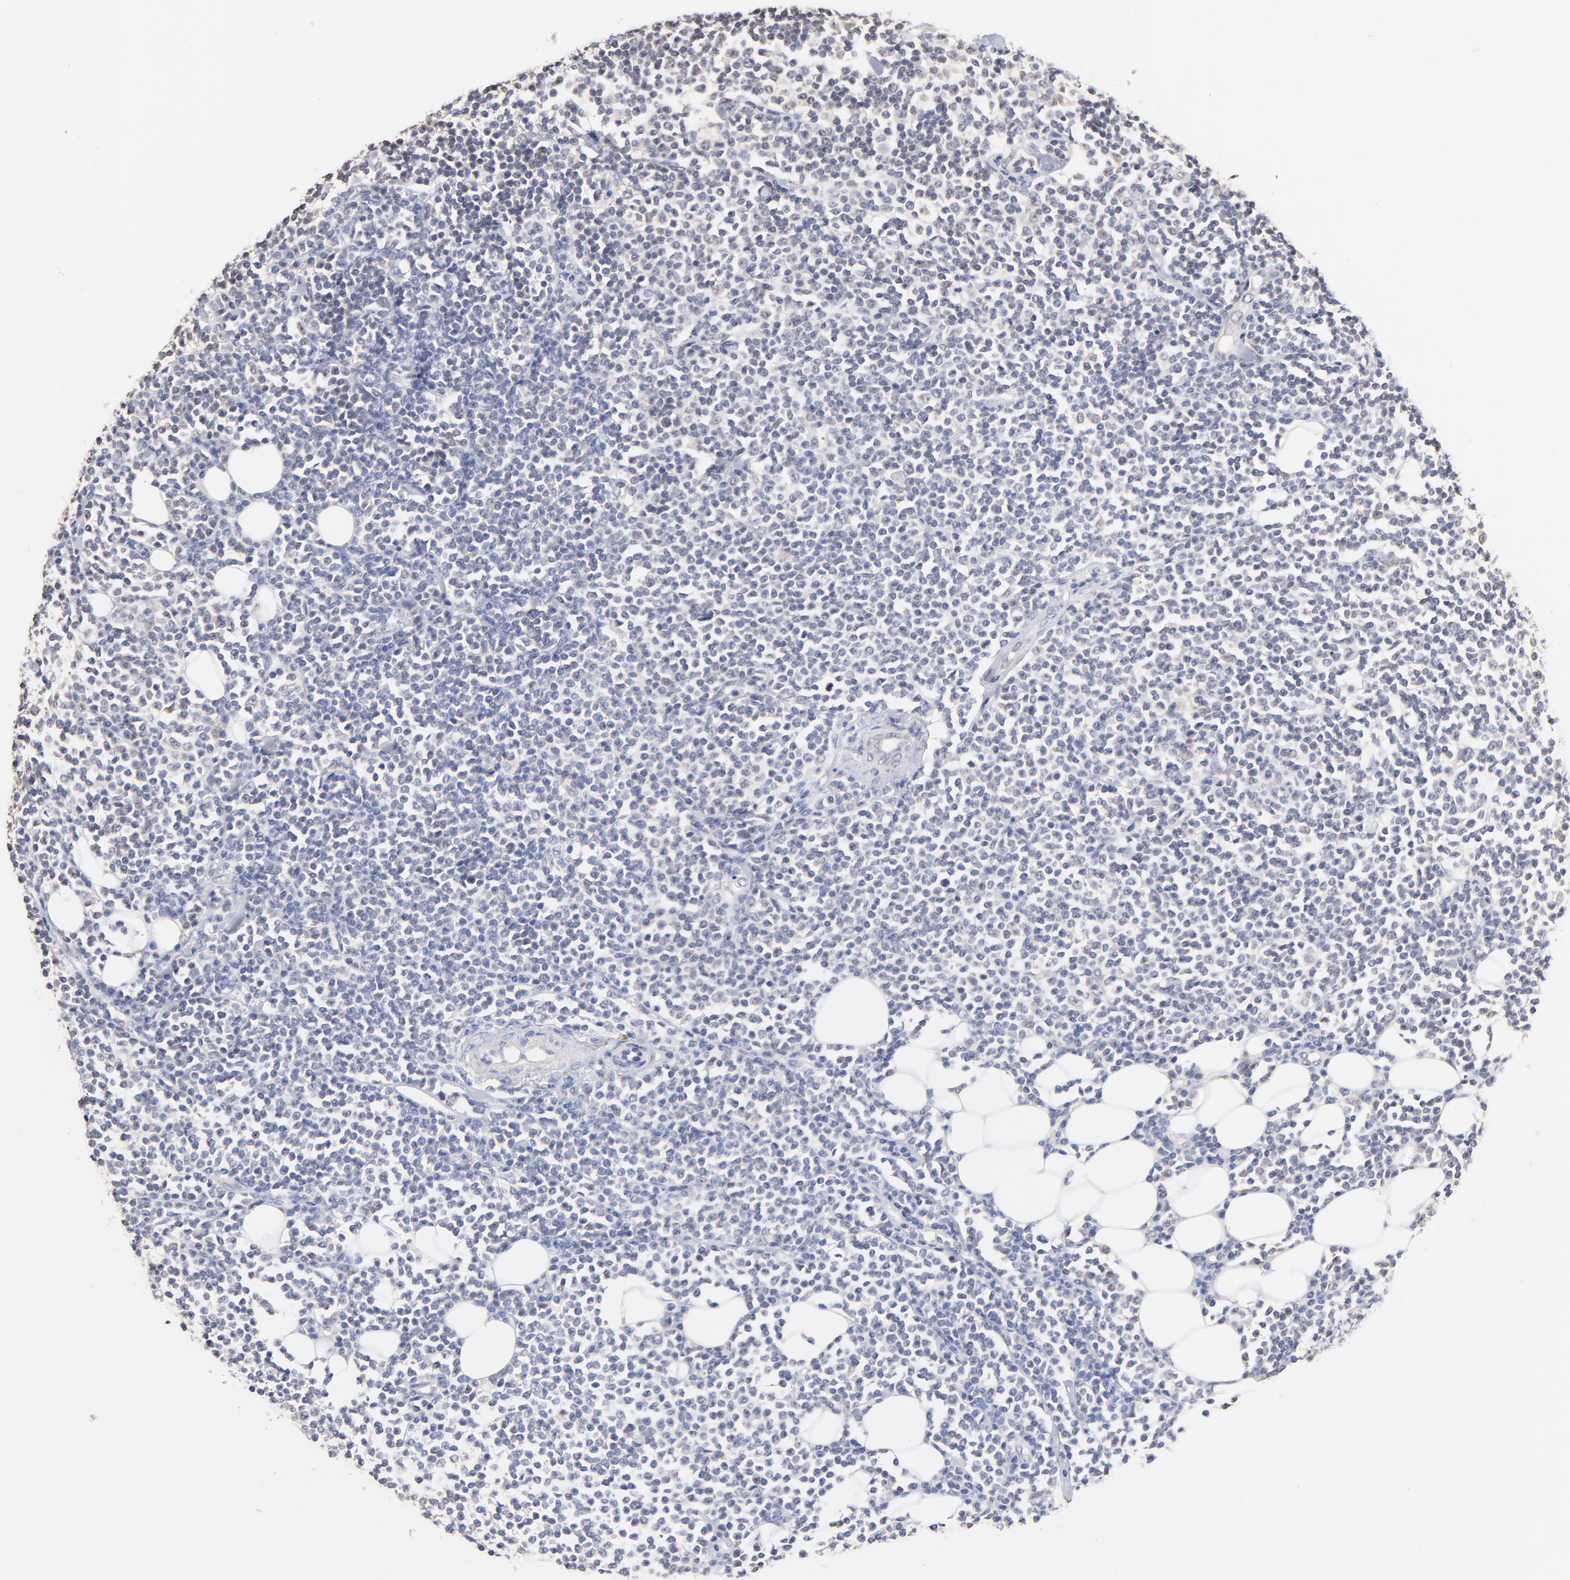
{"staining": {"intensity": "negative", "quantity": "none", "location": "none"}, "tissue": "lymphoma", "cell_type": "Tumor cells", "image_type": "cancer", "snomed": [{"axis": "morphology", "description": "Malignant lymphoma, non-Hodgkin's type, Low grade"}, {"axis": "topography", "description": "Soft tissue"}], "caption": "This is a image of immunohistochemistry (IHC) staining of lymphoma, which shows no expression in tumor cells. (Stains: DAB (3,3'-diaminobenzidine) immunohistochemistry (IHC) with hematoxylin counter stain, Microscopy: brightfield microscopy at high magnification).", "gene": "RIBC2", "patient": {"sex": "male", "age": 92}}